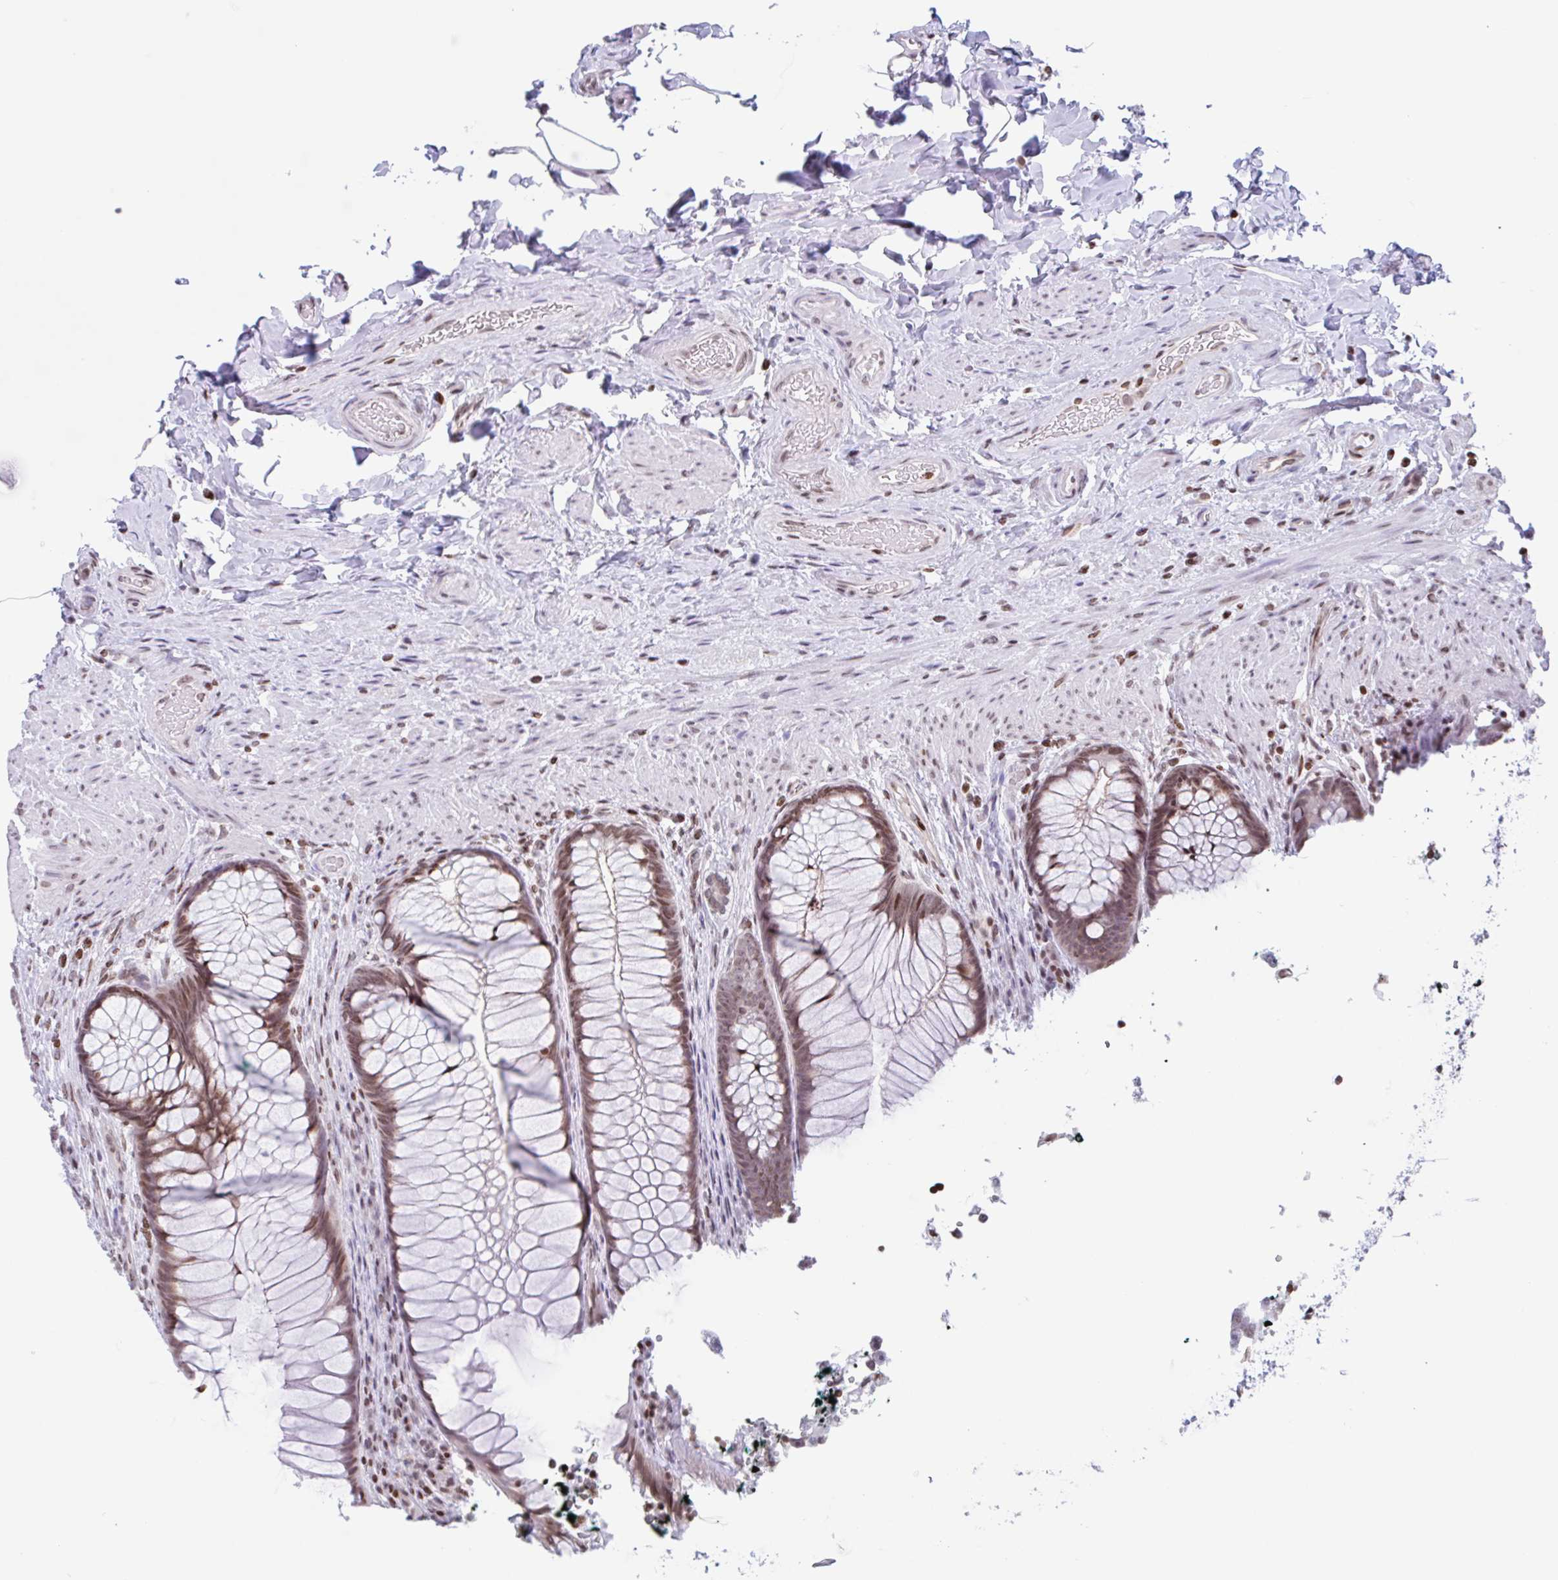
{"staining": {"intensity": "moderate", "quantity": ">75%", "location": "nuclear"}, "tissue": "rectum", "cell_type": "Glandular cells", "image_type": "normal", "snomed": [{"axis": "morphology", "description": "Normal tissue, NOS"}, {"axis": "topography", "description": "Rectum"}], "caption": "IHC histopathology image of benign rectum: rectum stained using IHC shows medium levels of moderate protein expression localized specifically in the nuclear of glandular cells, appearing as a nuclear brown color.", "gene": "NOL6", "patient": {"sex": "male", "age": 53}}